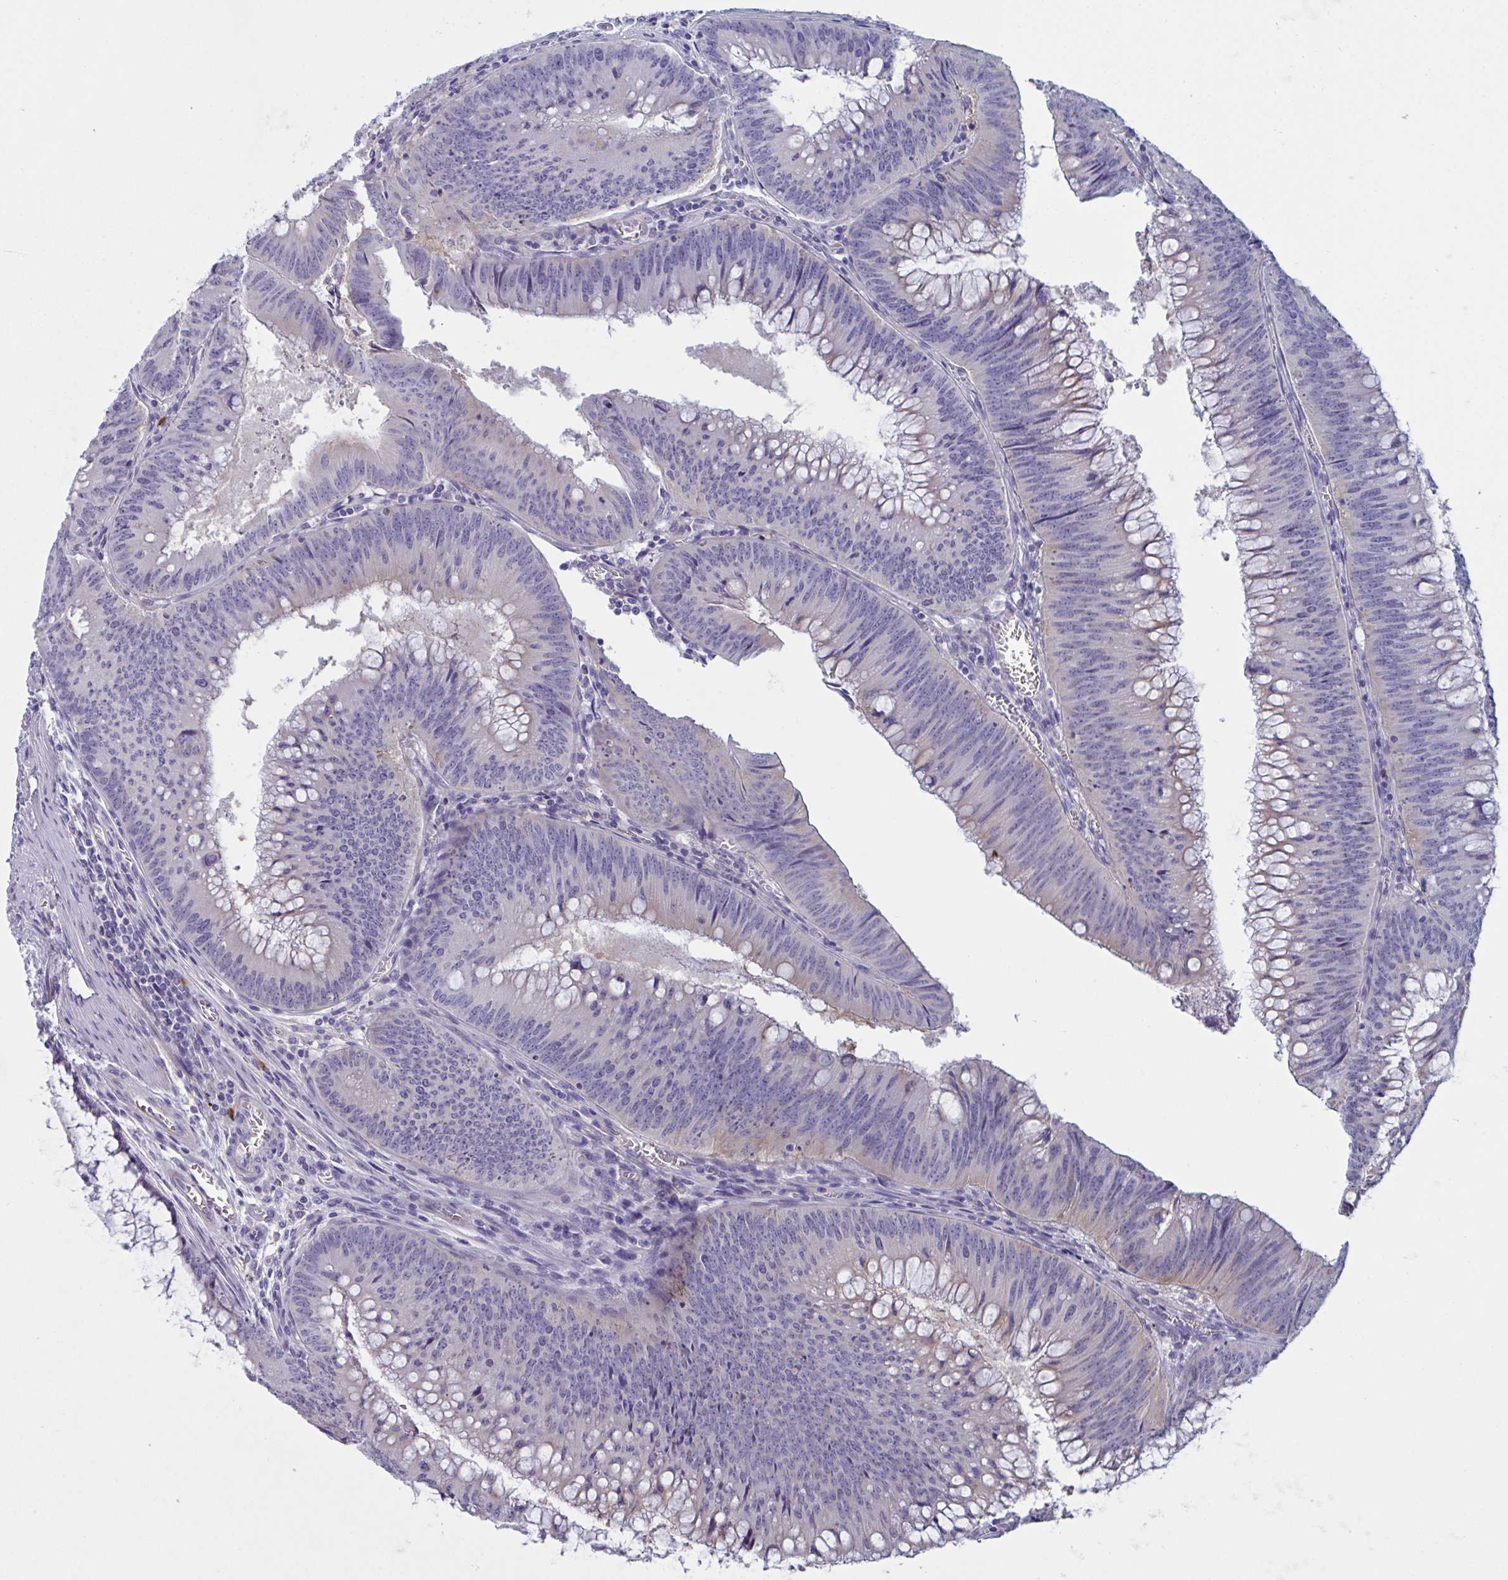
{"staining": {"intensity": "negative", "quantity": "none", "location": "none"}, "tissue": "colorectal cancer", "cell_type": "Tumor cells", "image_type": "cancer", "snomed": [{"axis": "morphology", "description": "Adenocarcinoma, NOS"}, {"axis": "topography", "description": "Rectum"}], "caption": "Image shows no protein positivity in tumor cells of colorectal cancer (adenocarcinoma) tissue.", "gene": "MS4A14", "patient": {"sex": "female", "age": 72}}